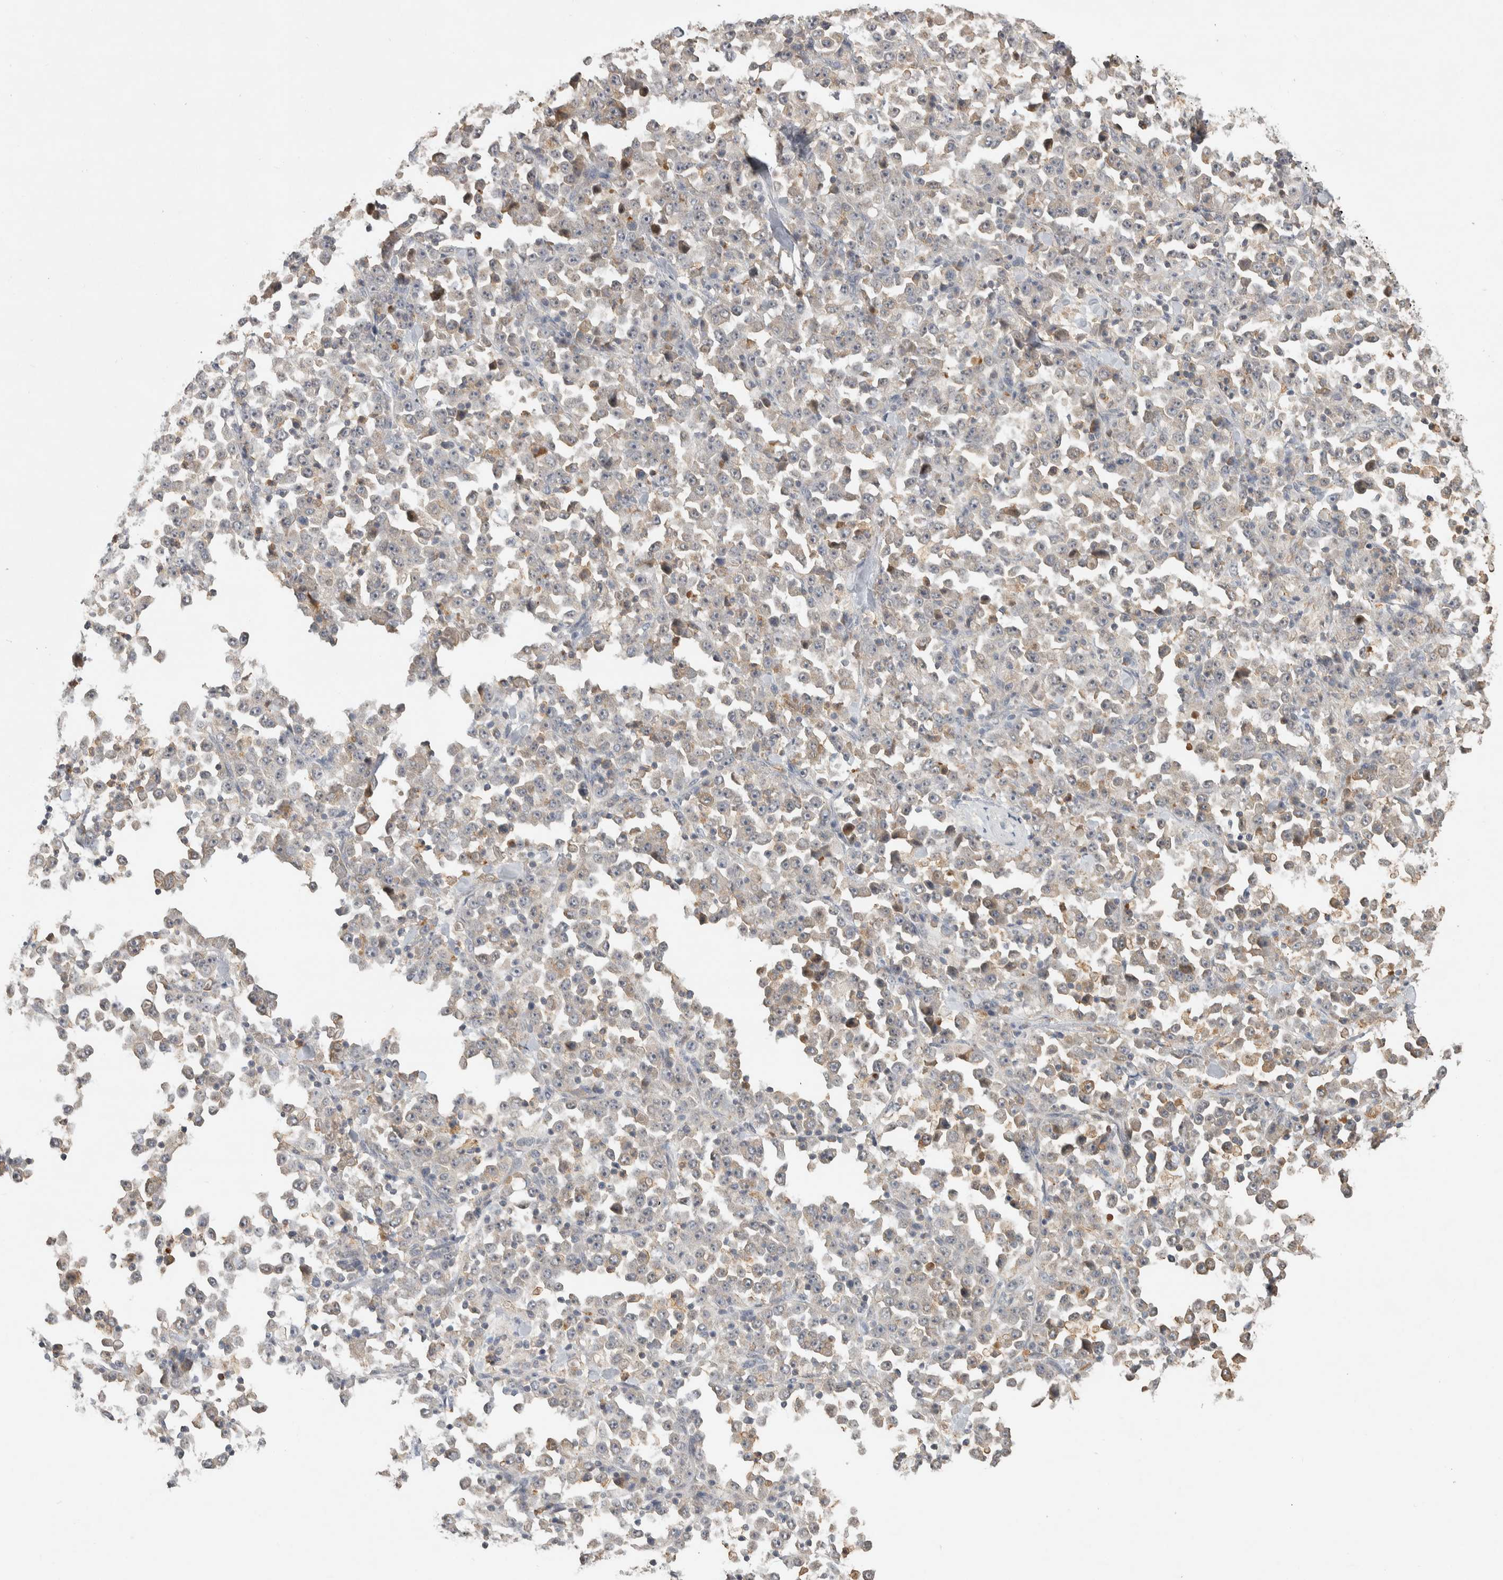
{"staining": {"intensity": "weak", "quantity": "<25%", "location": "cytoplasmic/membranous"}, "tissue": "stomach cancer", "cell_type": "Tumor cells", "image_type": "cancer", "snomed": [{"axis": "morphology", "description": "Normal tissue, NOS"}, {"axis": "morphology", "description": "Adenocarcinoma, NOS"}, {"axis": "topography", "description": "Stomach, upper"}, {"axis": "topography", "description": "Stomach"}], "caption": "Immunohistochemistry (IHC) histopathology image of neoplastic tissue: human stomach cancer (adenocarcinoma) stained with DAB demonstrates no significant protein staining in tumor cells.", "gene": "EIF3H", "patient": {"sex": "male", "age": 59}}